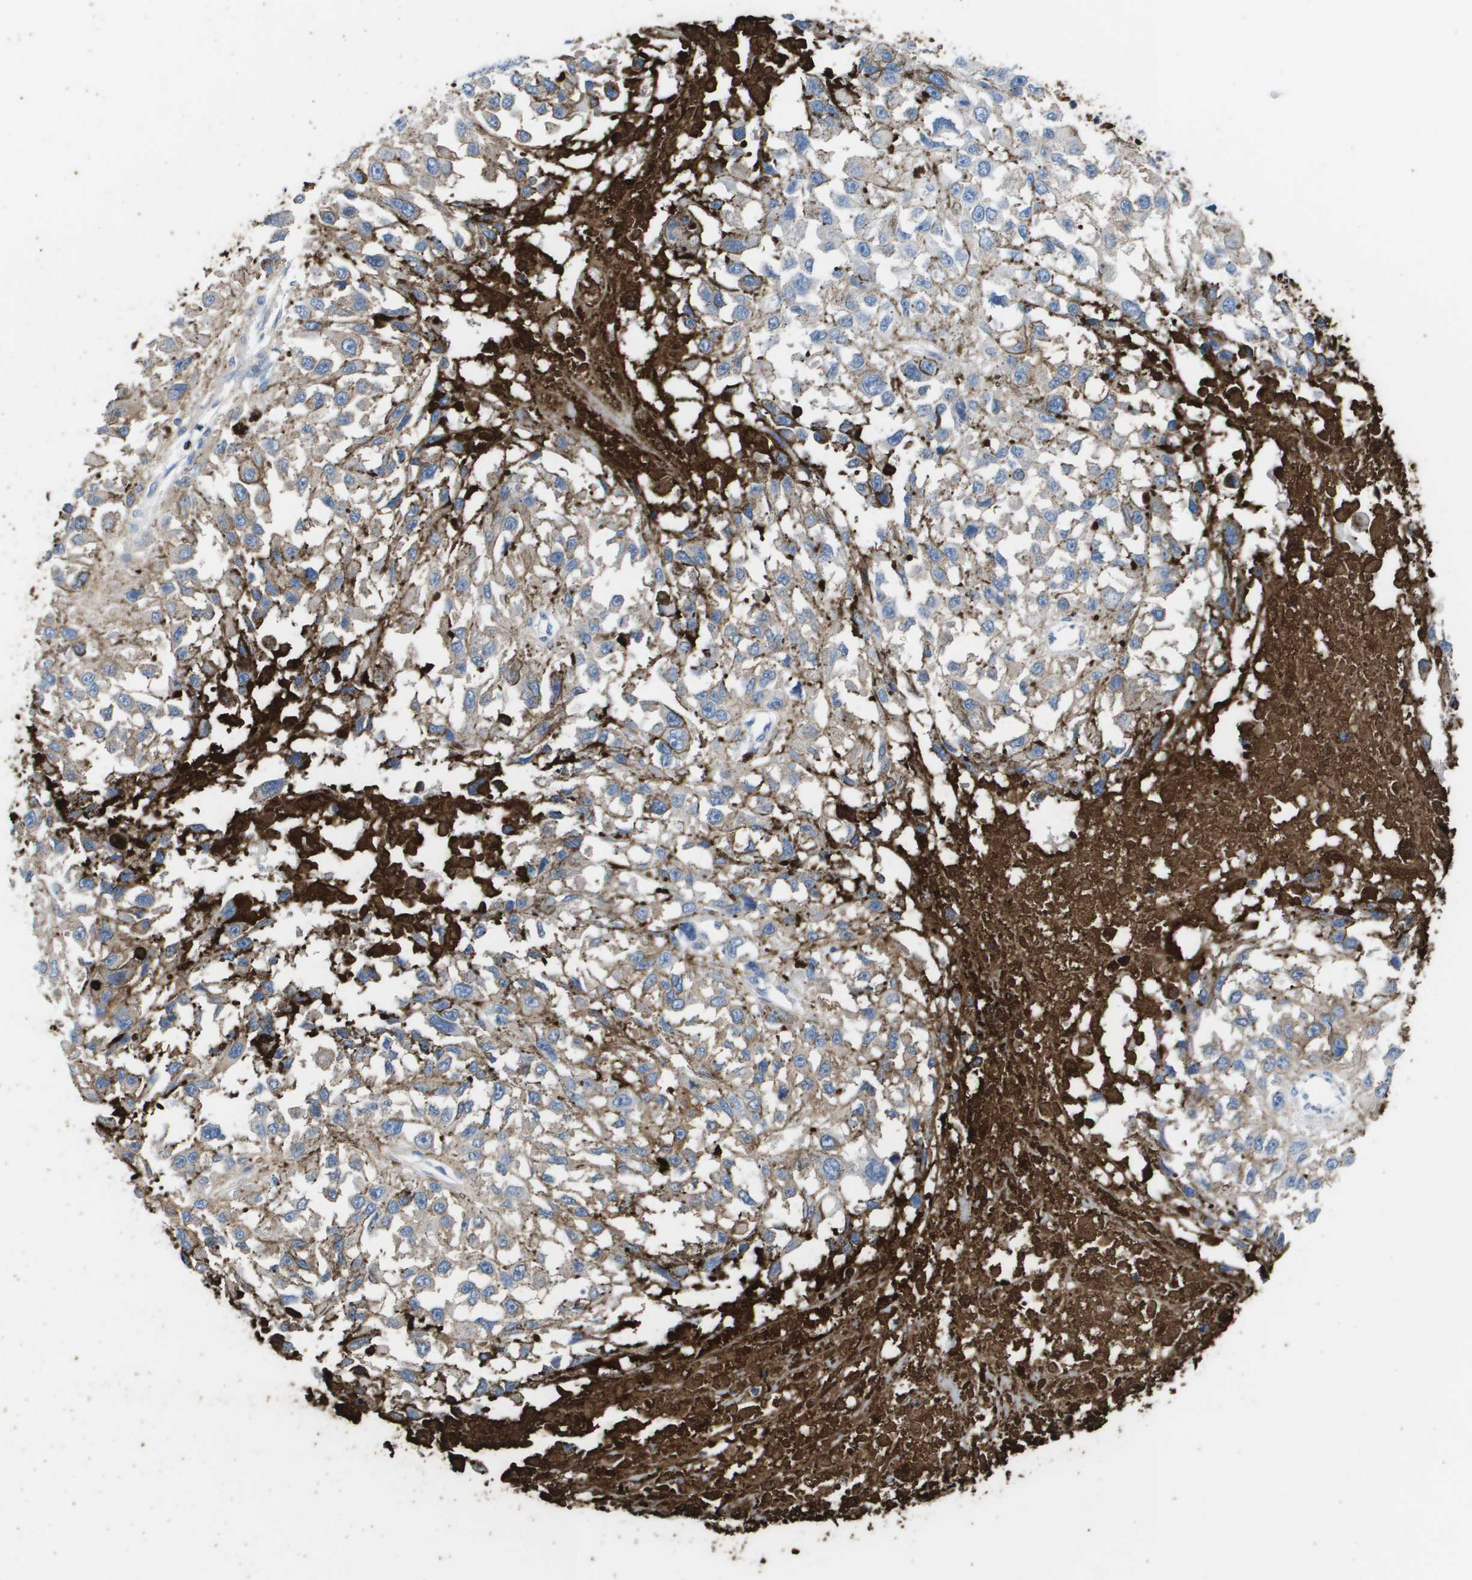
{"staining": {"intensity": "weak", "quantity": "<25%", "location": "cytoplasmic/membranous"}, "tissue": "melanoma", "cell_type": "Tumor cells", "image_type": "cancer", "snomed": [{"axis": "morphology", "description": "Malignant melanoma, Metastatic site"}, {"axis": "topography", "description": "Lymph node"}], "caption": "The IHC photomicrograph has no significant positivity in tumor cells of melanoma tissue.", "gene": "VTN", "patient": {"sex": "male", "age": 59}}